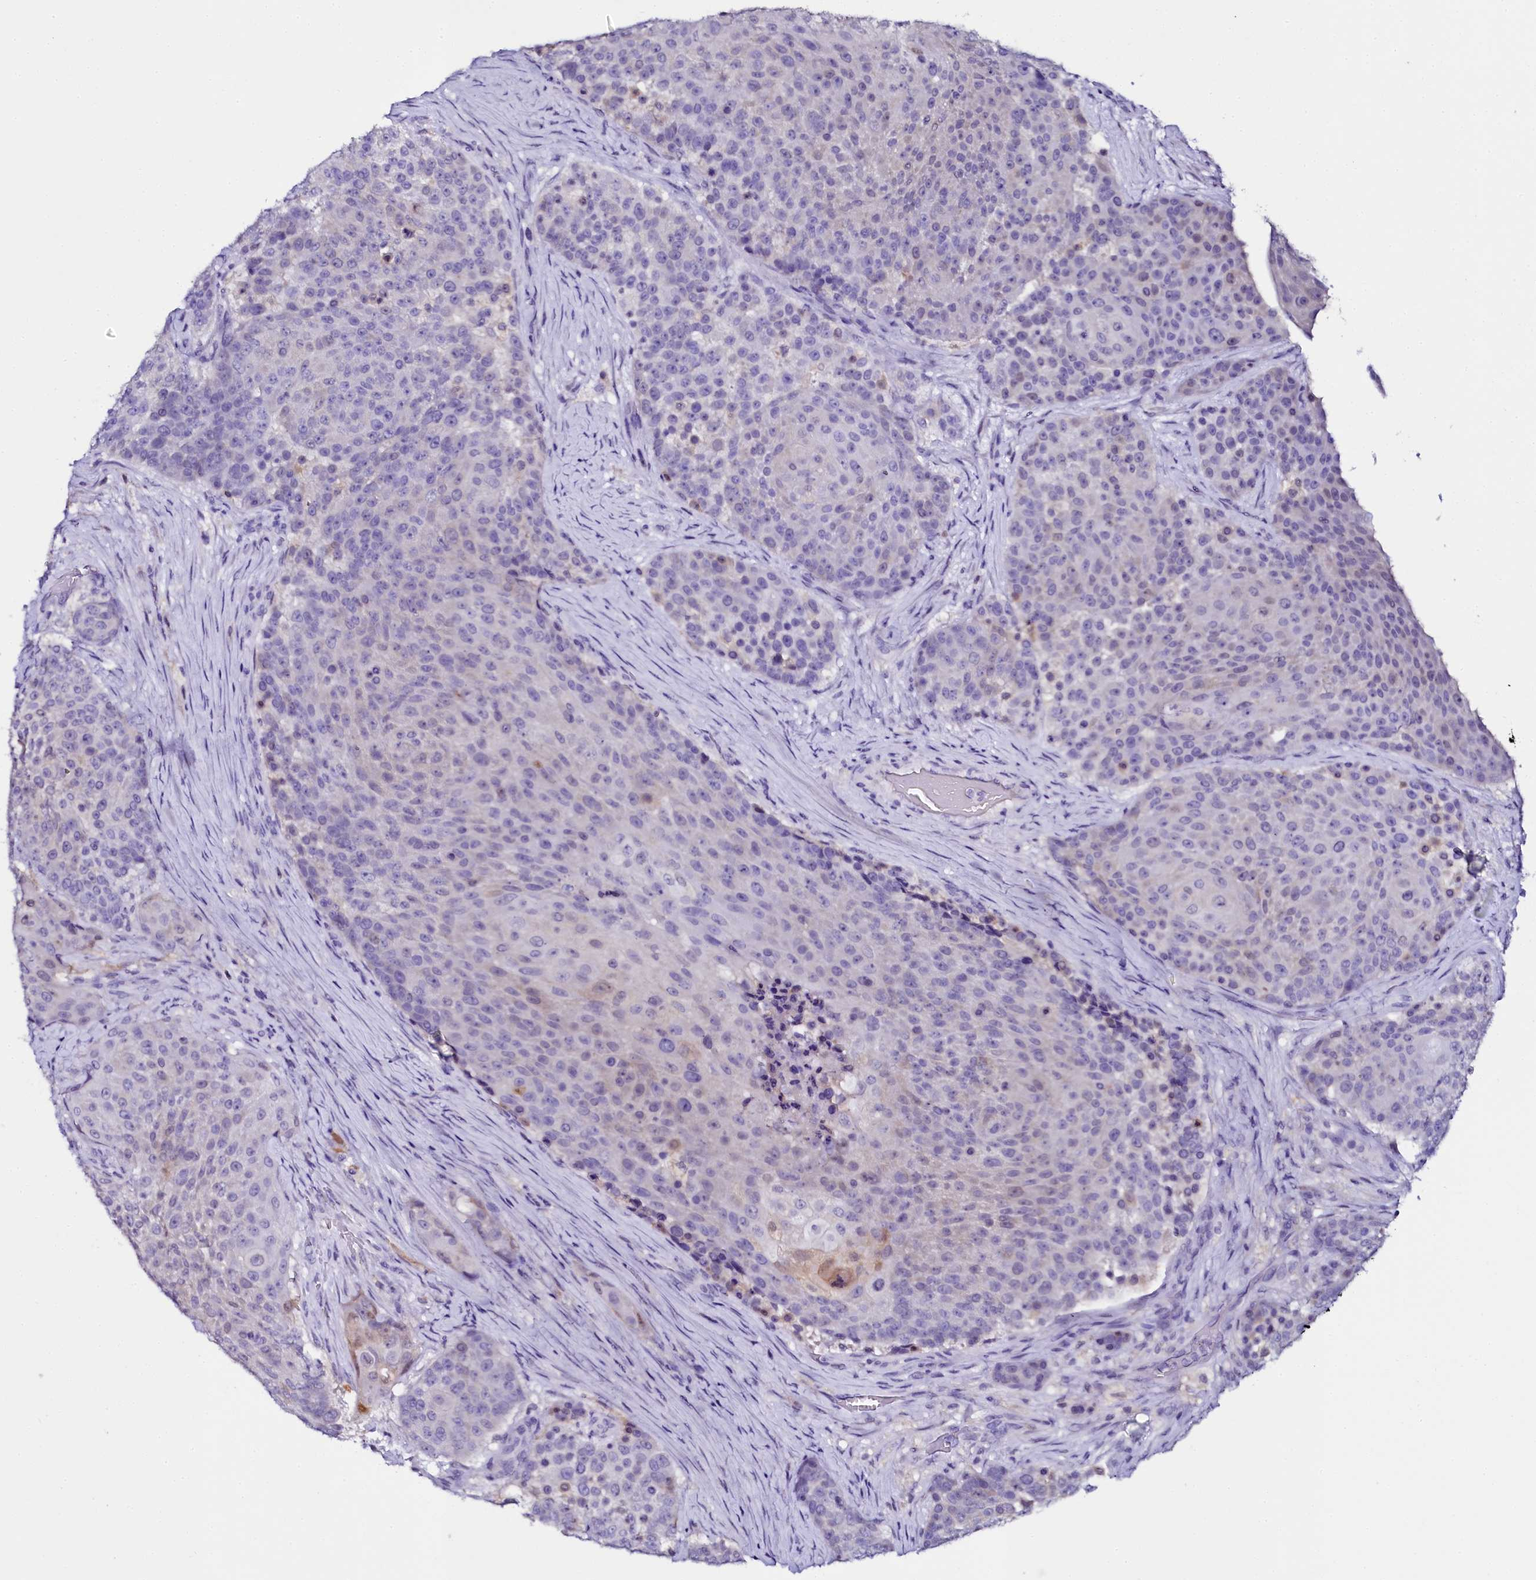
{"staining": {"intensity": "negative", "quantity": "none", "location": "none"}, "tissue": "urothelial cancer", "cell_type": "Tumor cells", "image_type": "cancer", "snomed": [{"axis": "morphology", "description": "Urothelial carcinoma, High grade"}, {"axis": "topography", "description": "Urinary bladder"}], "caption": "The micrograph displays no significant expression in tumor cells of urothelial carcinoma (high-grade).", "gene": "SORD", "patient": {"sex": "female", "age": 63}}